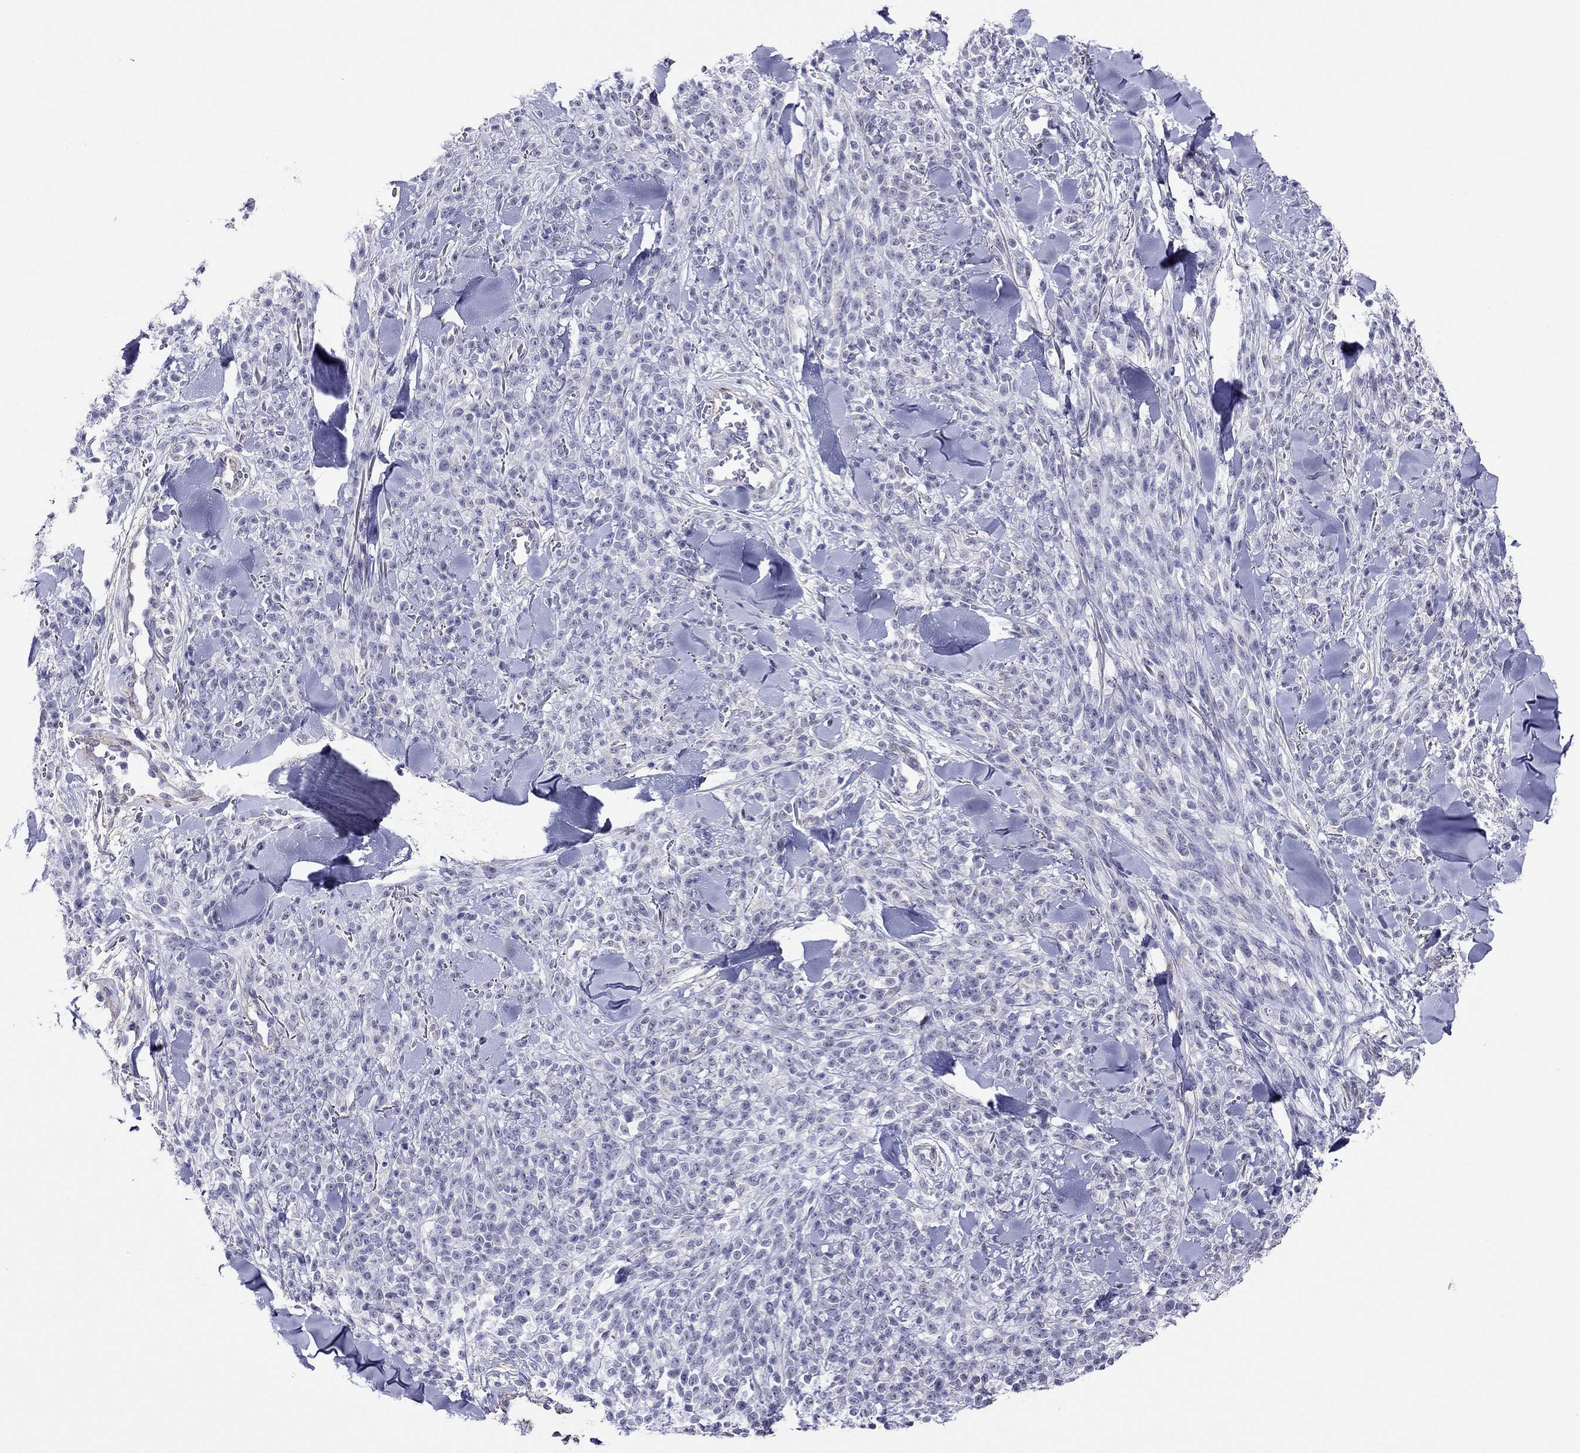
{"staining": {"intensity": "negative", "quantity": "none", "location": "none"}, "tissue": "melanoma", "cell_type": "Tumor cells", "image_type": "cancer", "snomed": [{"axis": "morphology", "description": "Malignant melanoma, NOS"}, {"axis": "topography", "description": "Skin"}, {"axis": "topography", "description": "Skin of trunk"}], "caption": "Tumor cells show no significant protein staining in melanoma.", "gene": "MYMX", "patient": {"sex": "male", "age": 74}}